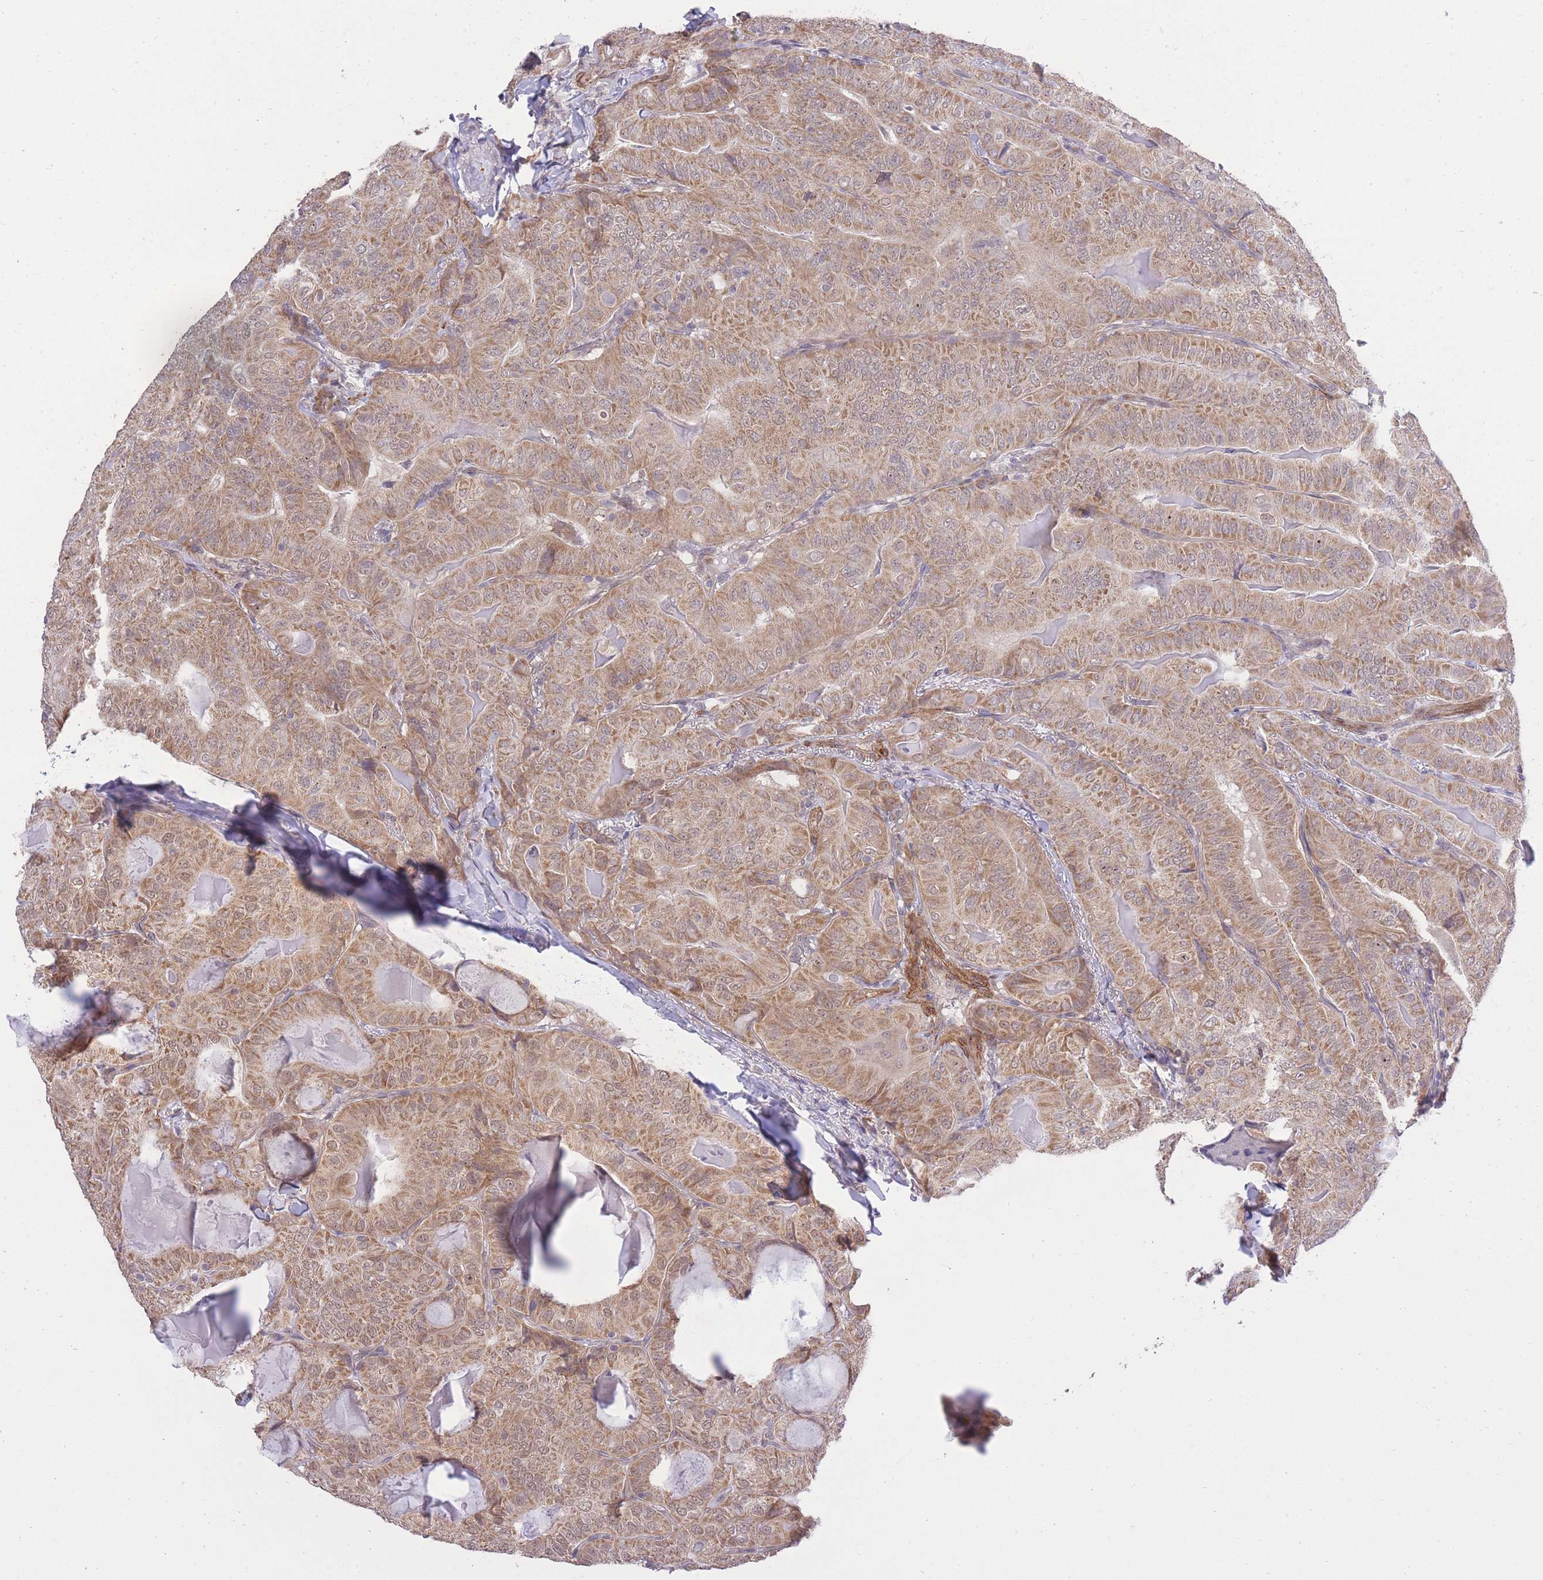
{"staining": {"intensity": "moderate", "quantity": ">75%", "location": "cytoplasmic/membranous"}, "tissue": "thyroid cancer", "cell_type": "Tumor cells", "image_type": "cancer", "snomed": [{"axis": "morphology", "description": "Papillary adenocarcinoma, NOS"}, {"axis": "topography", "description": "Thyroid gland"}], "caption": "Thyroid cancer (papillary adenocarcinoma) stained with a brown dye demonstrates moderate cytoplasmic/membranous positive expression in about >75% of tumor cells.", "gene": "ELOA2", "patient": {"sex": "female", "age": 68}}